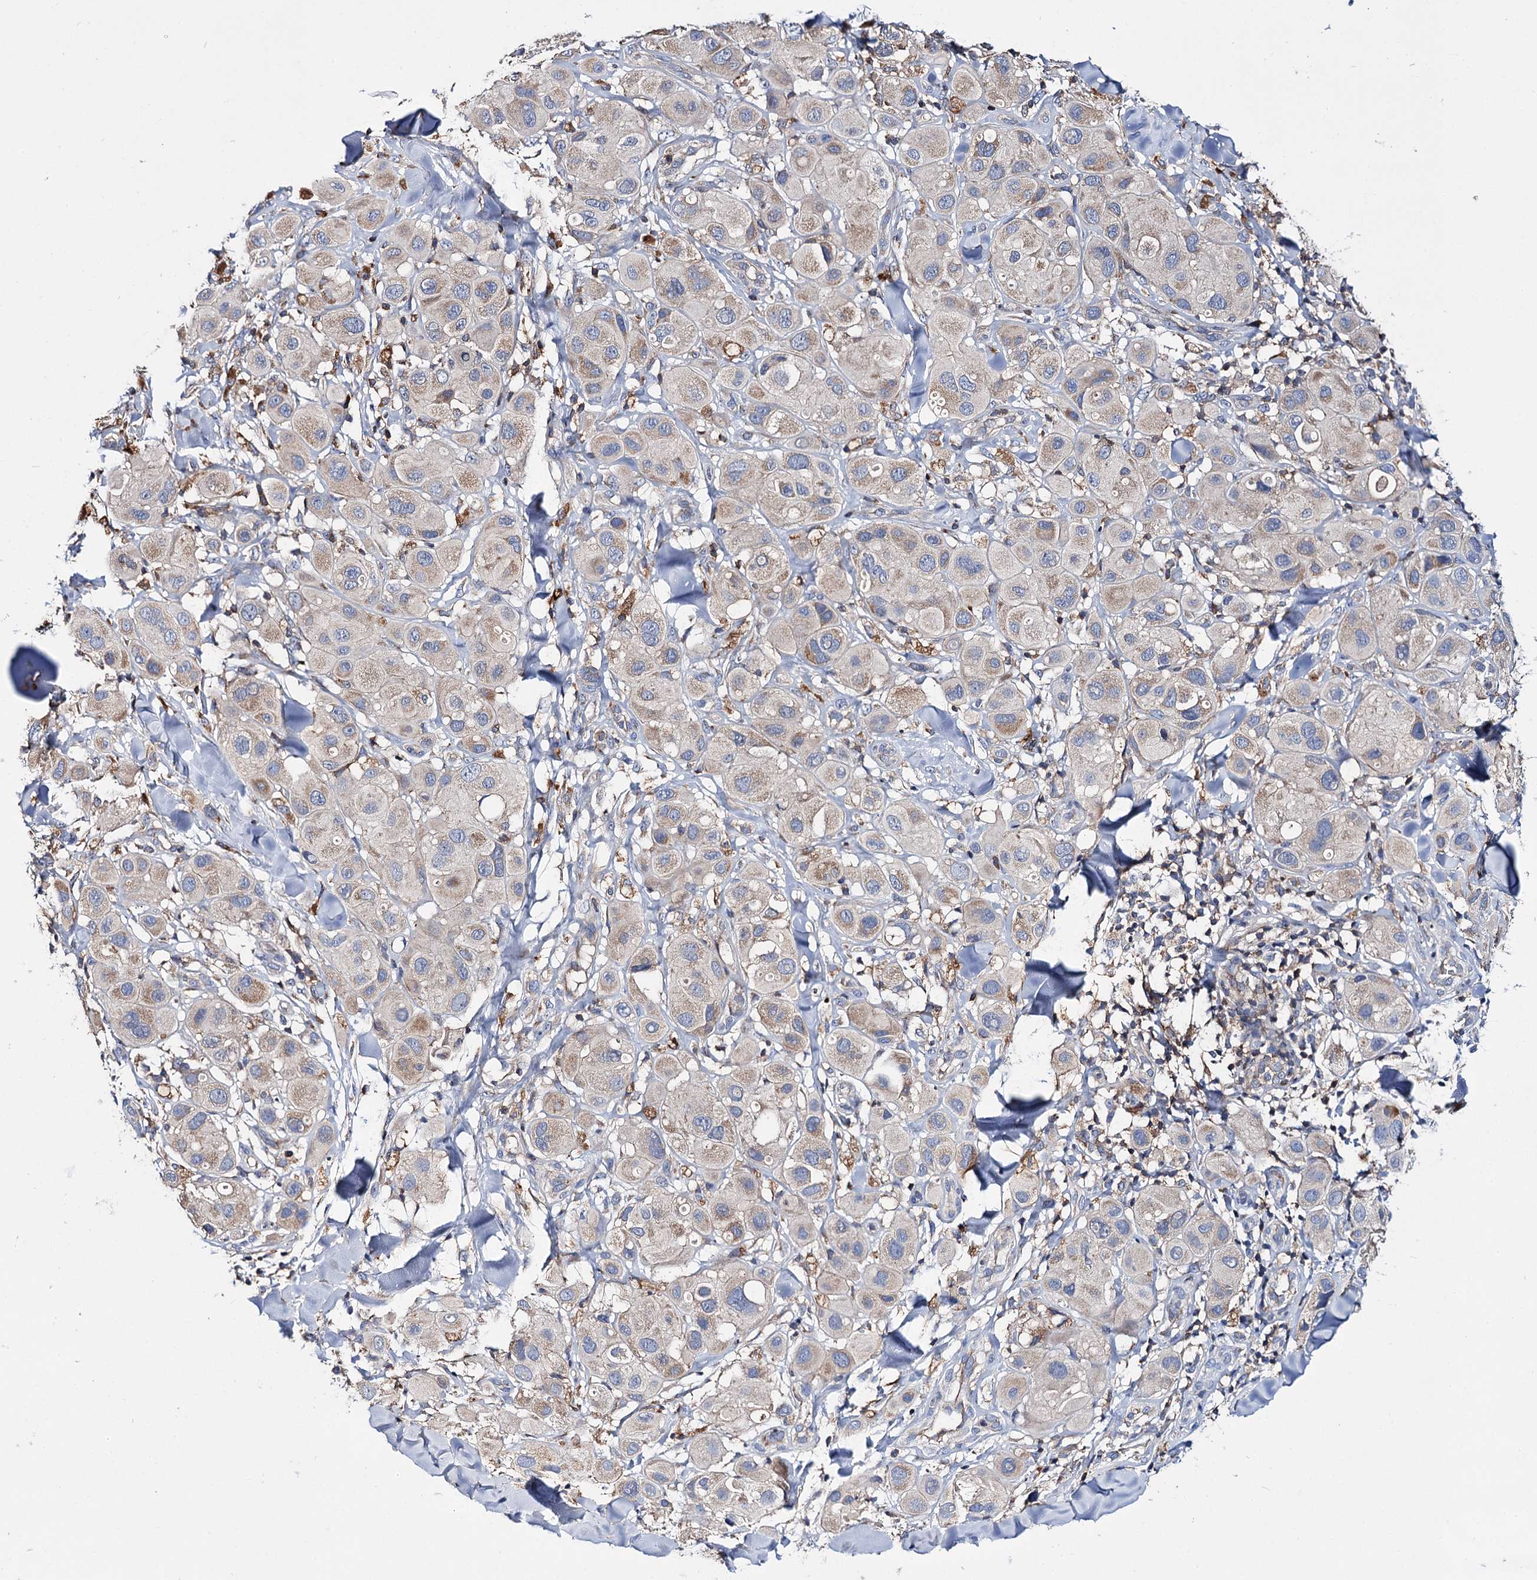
{"staining": {"intensity": "weak", "quantity": ">75%", "location": "cytoplasmic/membranous"}, "tissue": "melanoma", "cell_type": "Tumor cells", "image_type": "cancer", "snomed": [{"axis": "morphology", "description": "Malignant melanoma, Metastatic site"}, {"axis": "topography", "description": "Skin"}], "caption": "Brown immunohistochemical staining in malignant melanoma (metastatic site) exhibits weak cytoplasmic/membranous expression in about >75% of tumor cells.", "gene": "UBASH3B", "patient": {"sex": "male", "age": 41}}